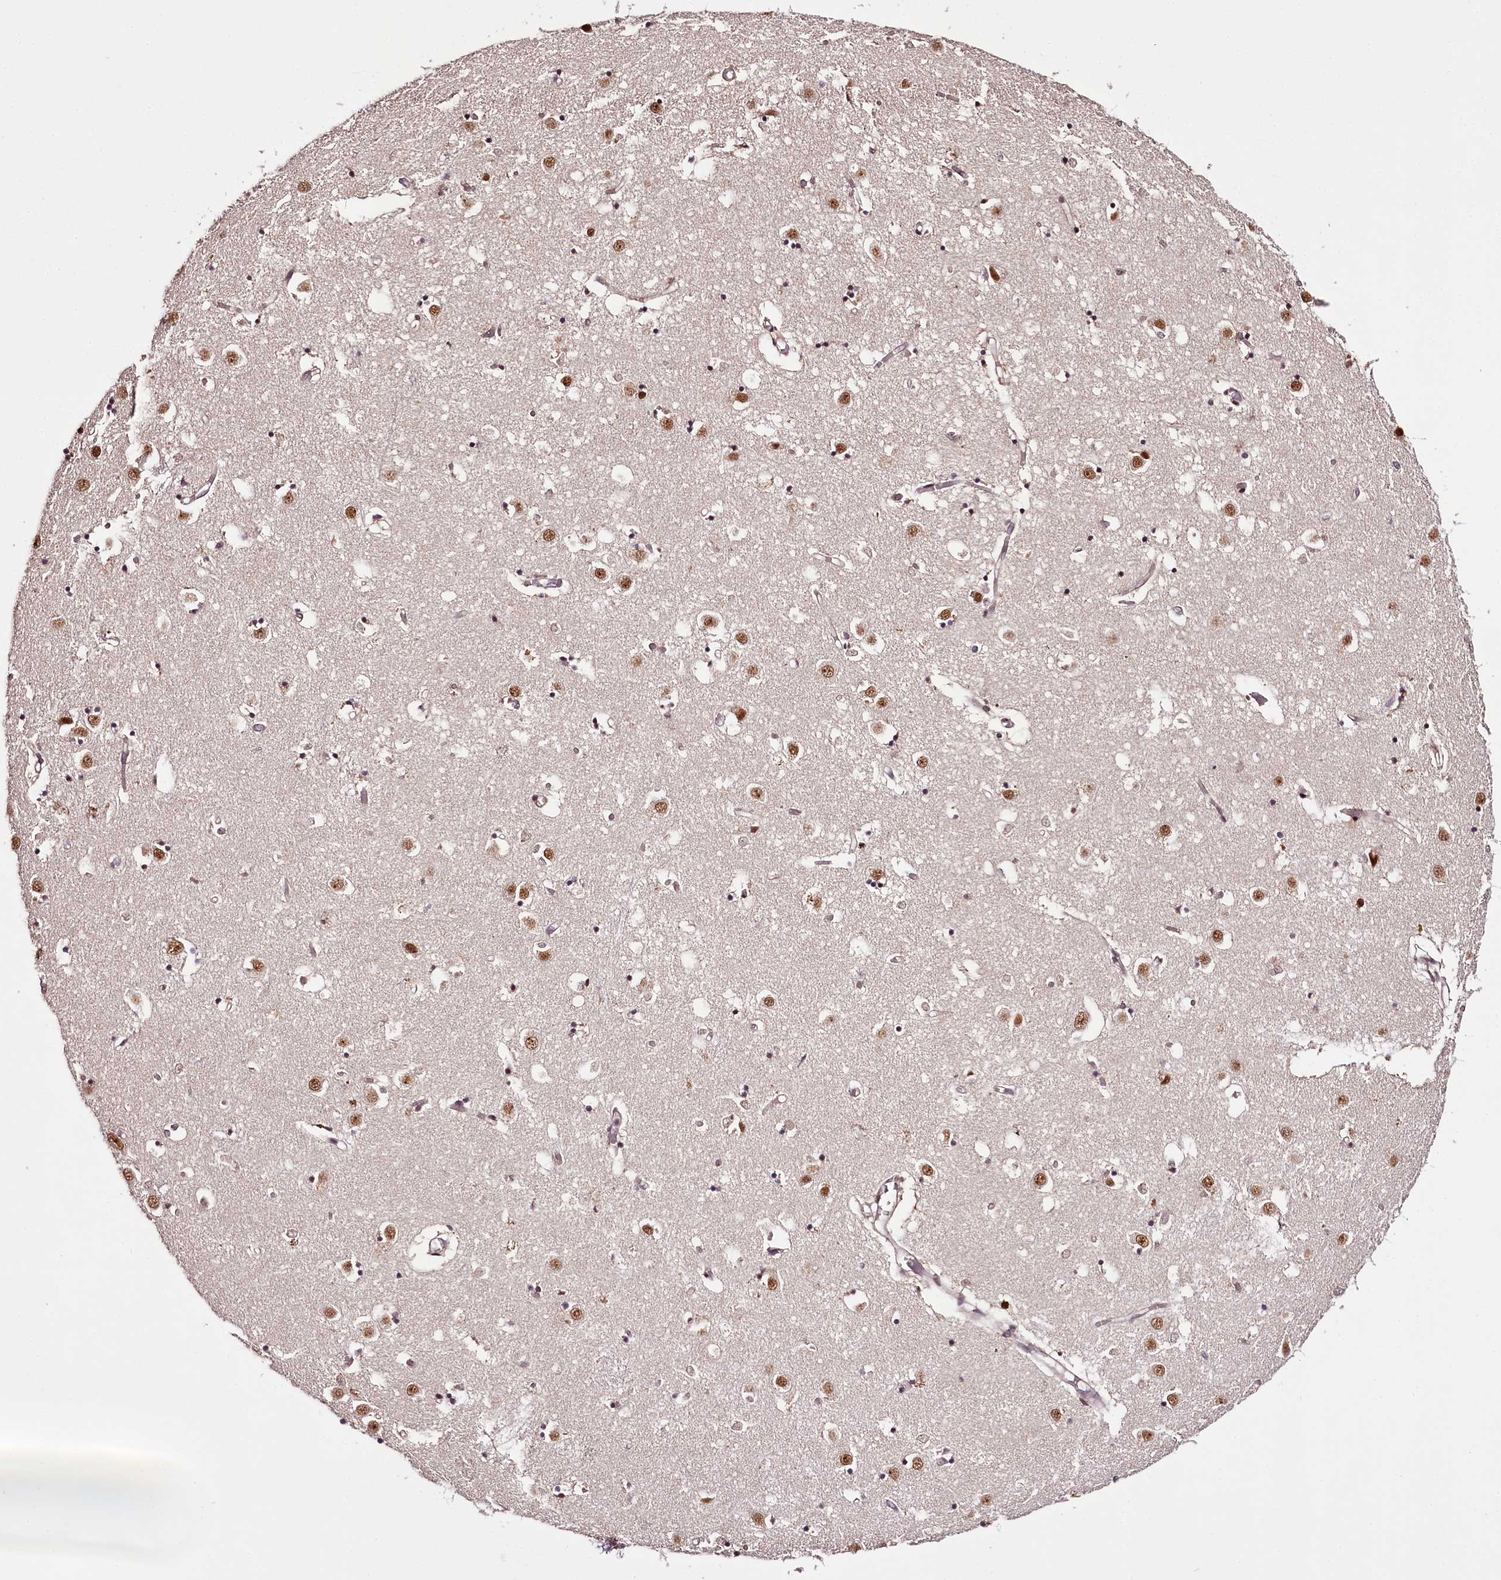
{"staining": {"intensity": "moderate", "quantity": "<25%", "location": "nuclear"}, "tissue": "caudate", "cell_type": "Glial cells", "image_type": "normal", "snomed": [{"axis": "morphology", "description": "Normal tissue, NOS"}, {"axis": "topography", "description": "Lateral ventricle wall"}], "caption": "A histopathology image of human caudate stained for a protein shows moderate nuclear brown staining in glial cells.", "gene": "TTC33", "patient": {"sex": "male", "age": 70}}